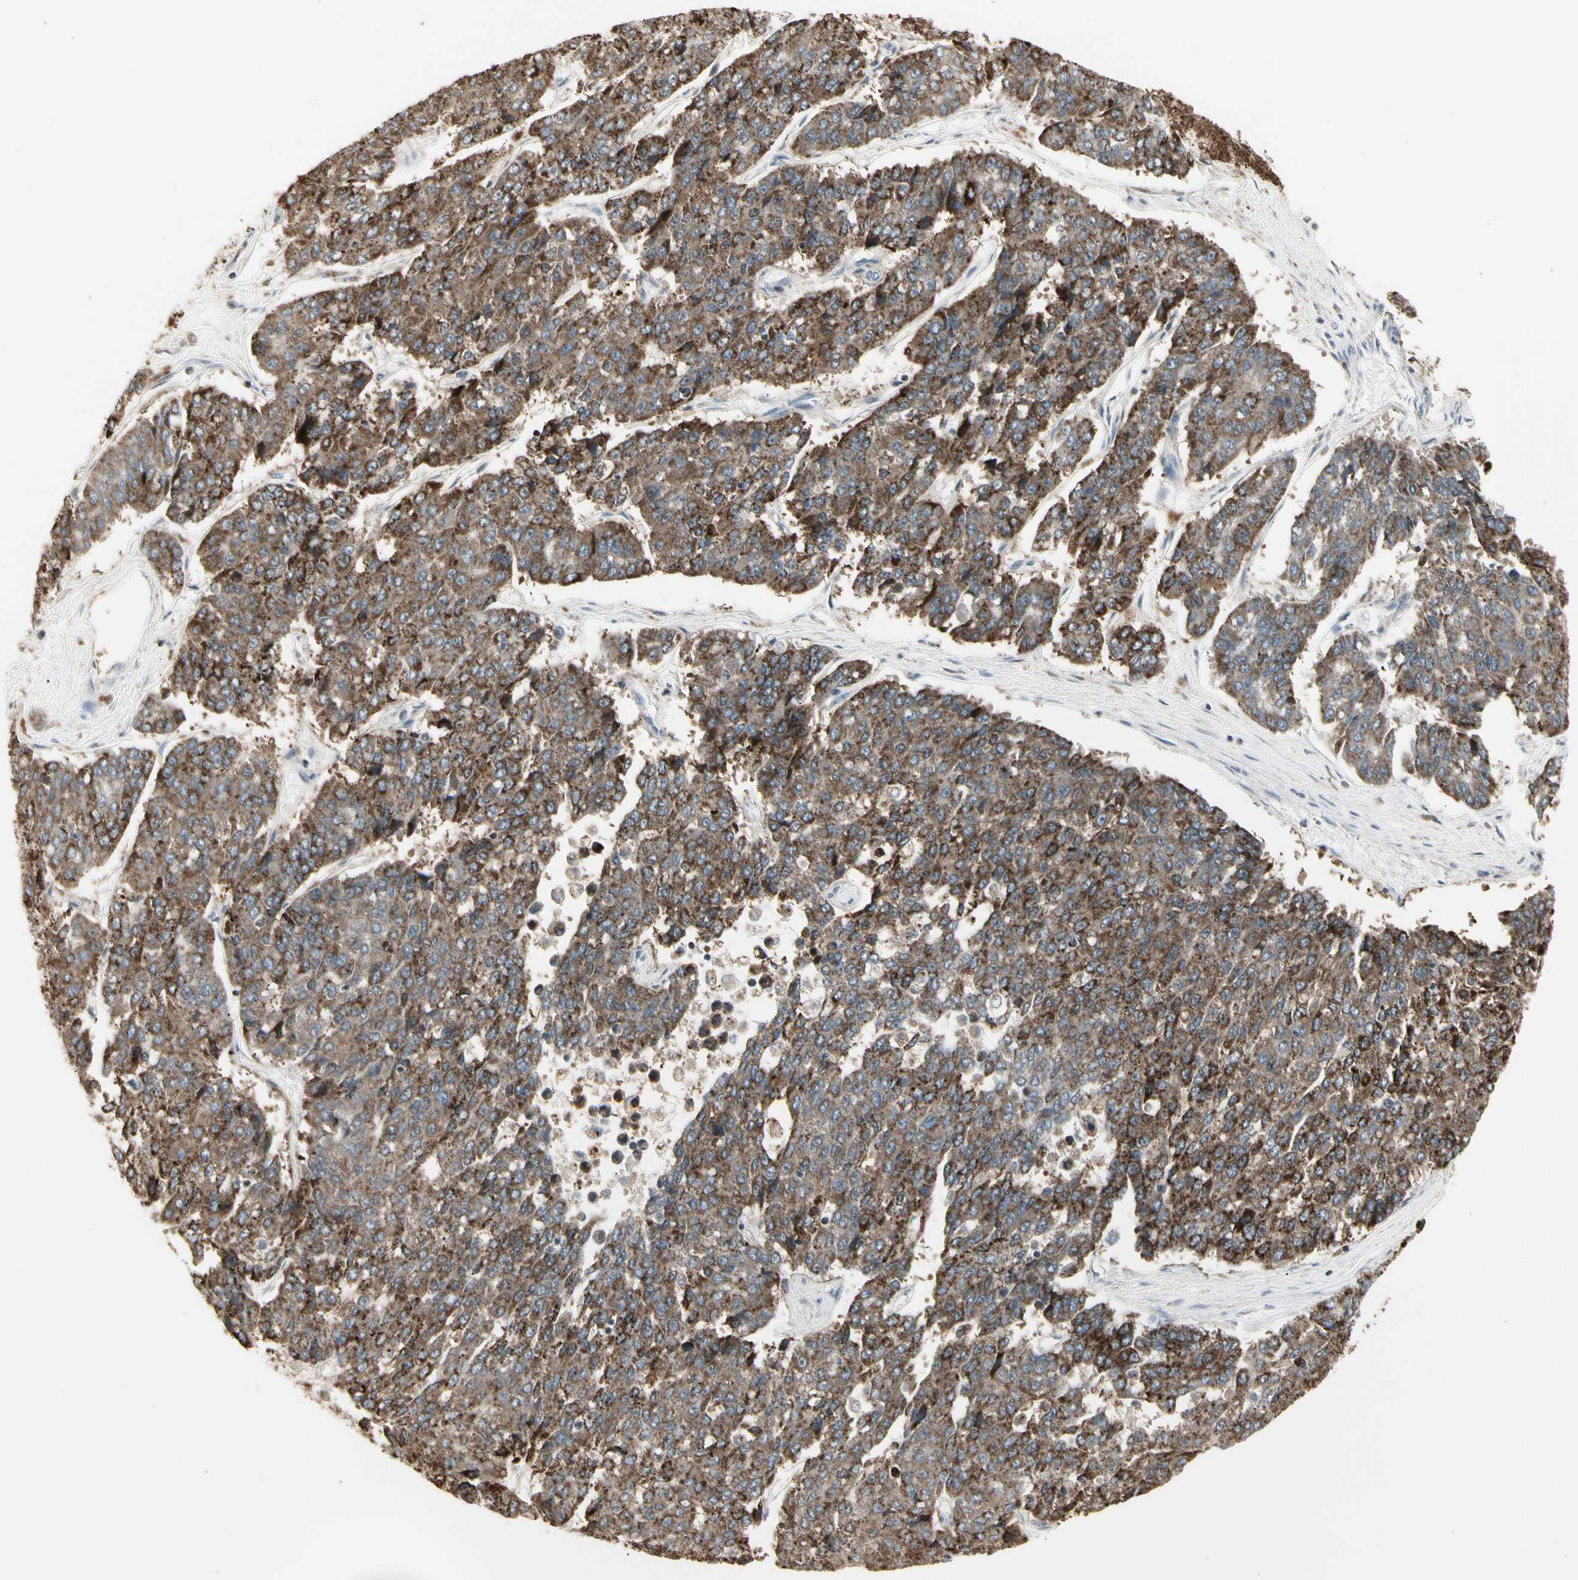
{"staining": {"intensity": "moderate", "quantity": ">75%", "location": "cytoplasmic/membranous"}, "tissue": "pancreatic cancer", "cell_type": "Tumor cells", "image_type": "cancer", "snomed": [{"axis": "morphology", "description": "Adenocarcinoma, NOS"}, {"axis": "topography", "description": "Pancreas"}], "caption": "This is a histology image of immunohistochemistry staining of adenocarcinoma (pancreatic), which shows moderate staining in the cytoplasmic/membranous of tumor cells.", "gene": "TMEM176A", "patient": {"sex": "male", "age": 50}}